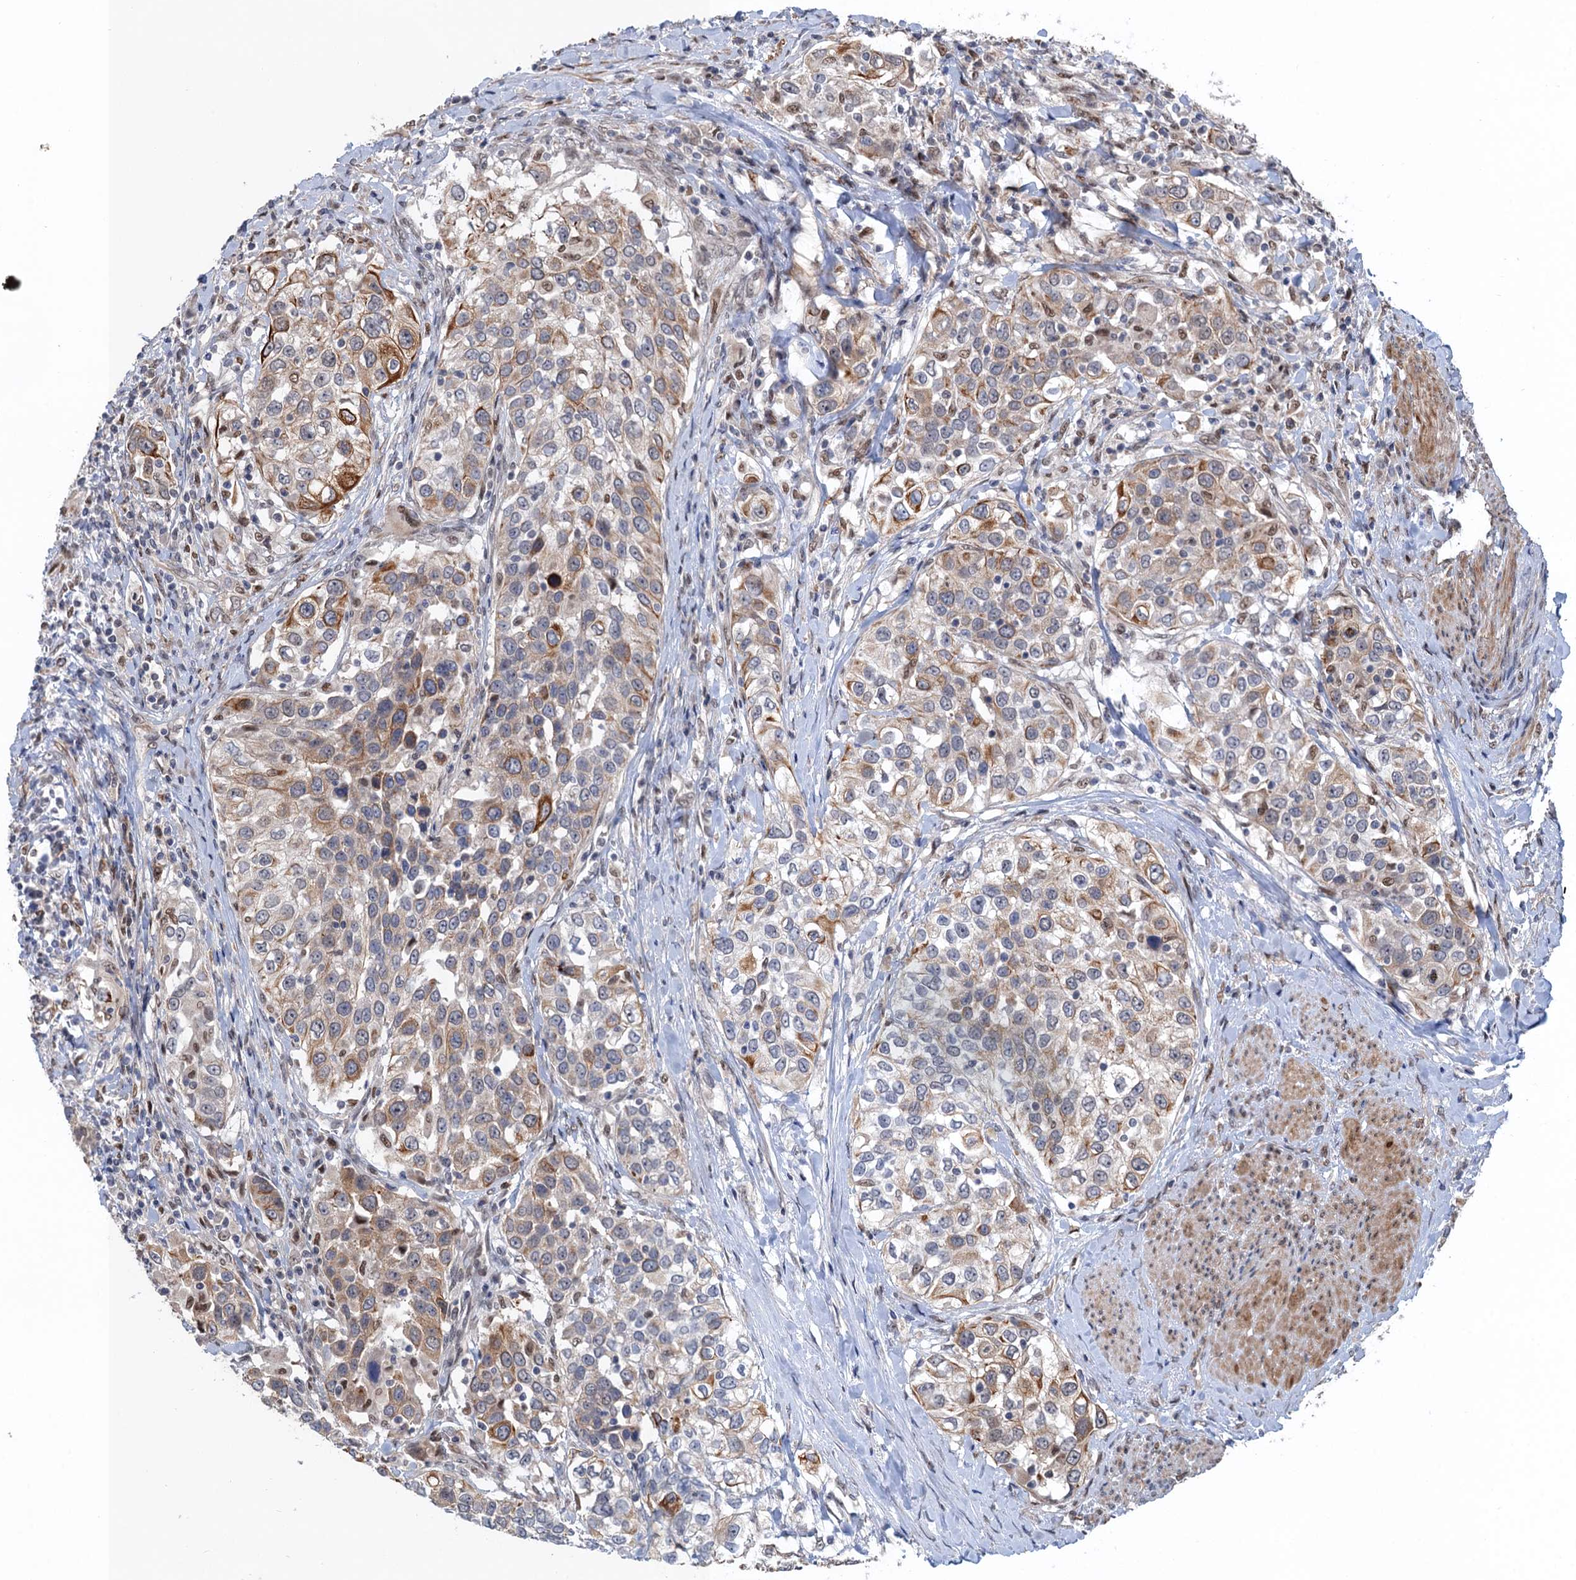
{"staining": {"intensity": "moderate", "quantity": "25%-75%", "location": "cytoplasmic/membranous,nuclear"}, "tissue": "urothelial cancer", "cell_type": "Tumor cells", "image_type": "cancer", "snomed": [{"axis": "morphology", "description": "Urothelial carcinoma, High grade"}, {"axis": "topography", "description": "Urinary bladder"}], "caption": "There is medium levels of moderate cytoplasmic/membranous and nuclear positivity in tumor cells of urothelial cancer, as demonstrated by immunohistochemical staining (brown color).", "gene": "TTC31", "patient": {"sex": "female", "age": 80}}